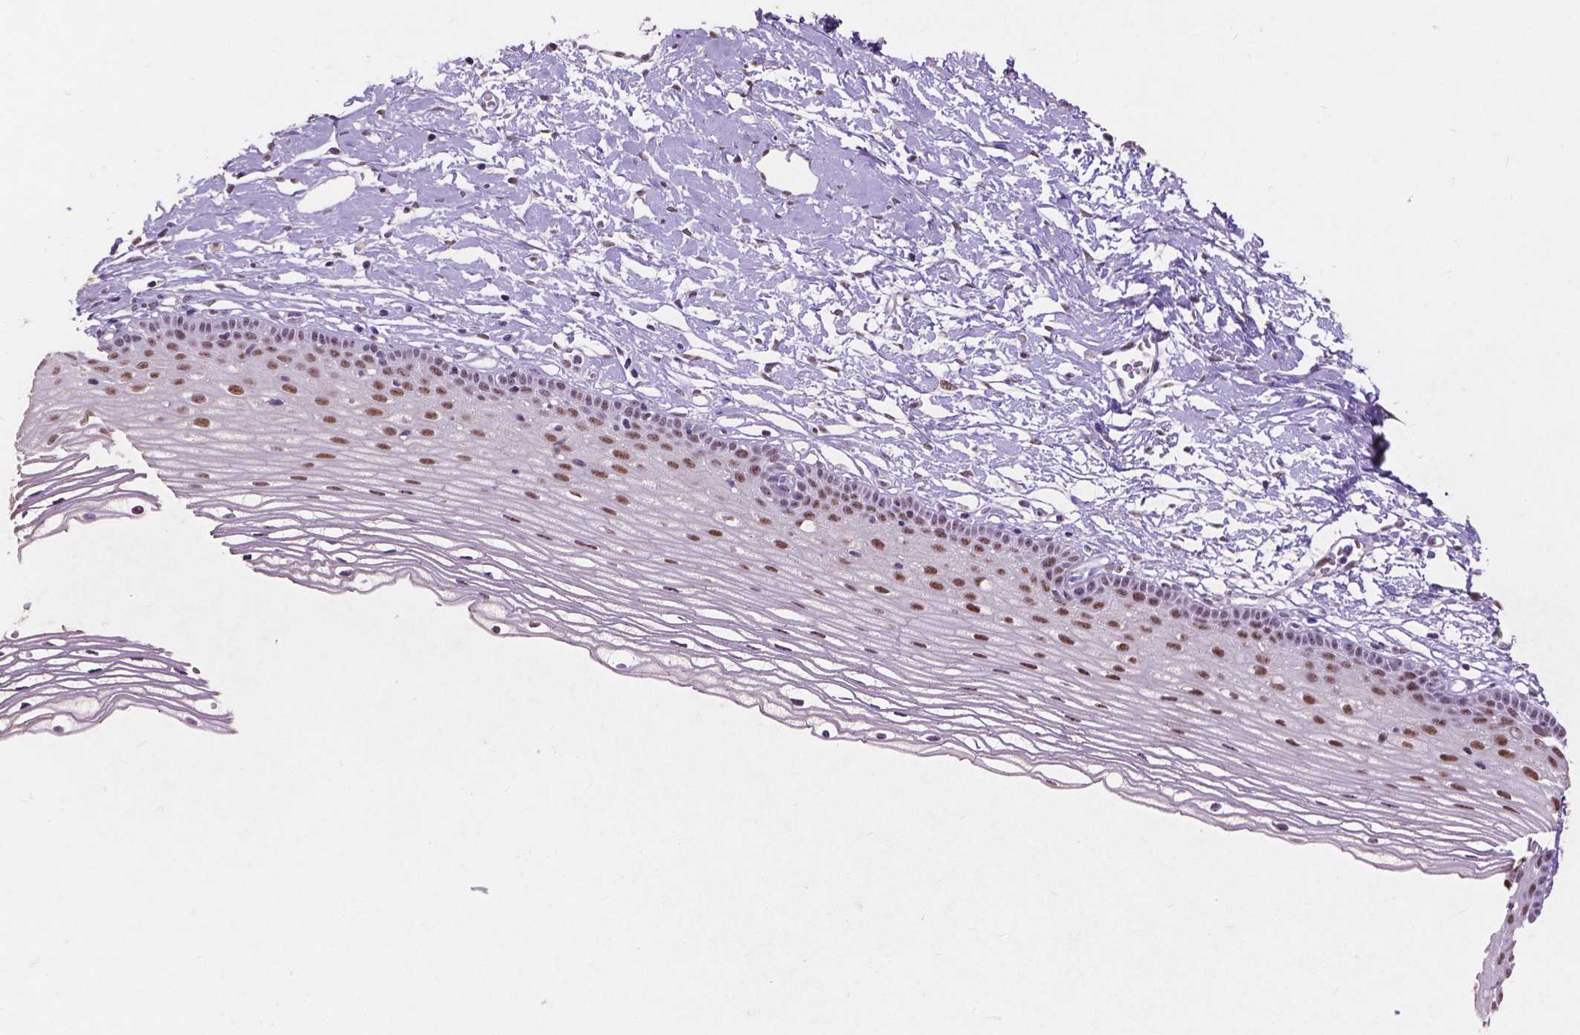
{"staining": {"intensity": "weak", "quantity": "25%-75%", "location": "nuclear"}, "tissue": "cervix", "cell_type": "Glandular cells", "image_type": "normal", "snomed": [{"axis": "morphology", "description": "Normal tissue, NOS"}, {"axis": "topography", "description": "Cervix"}], "caption": "Immunohistochemical staining of unremarkable human cervix exhibits low levels of weak nuclear staining in approximately 25%-75% of glandular cells. The staining is performed using DAB brown chromogen to label protein expression. The nuclei are counter-stained blue using hematoxylin.", "gene": "COIL", "patient": {"sex": "female", "age": 40}}